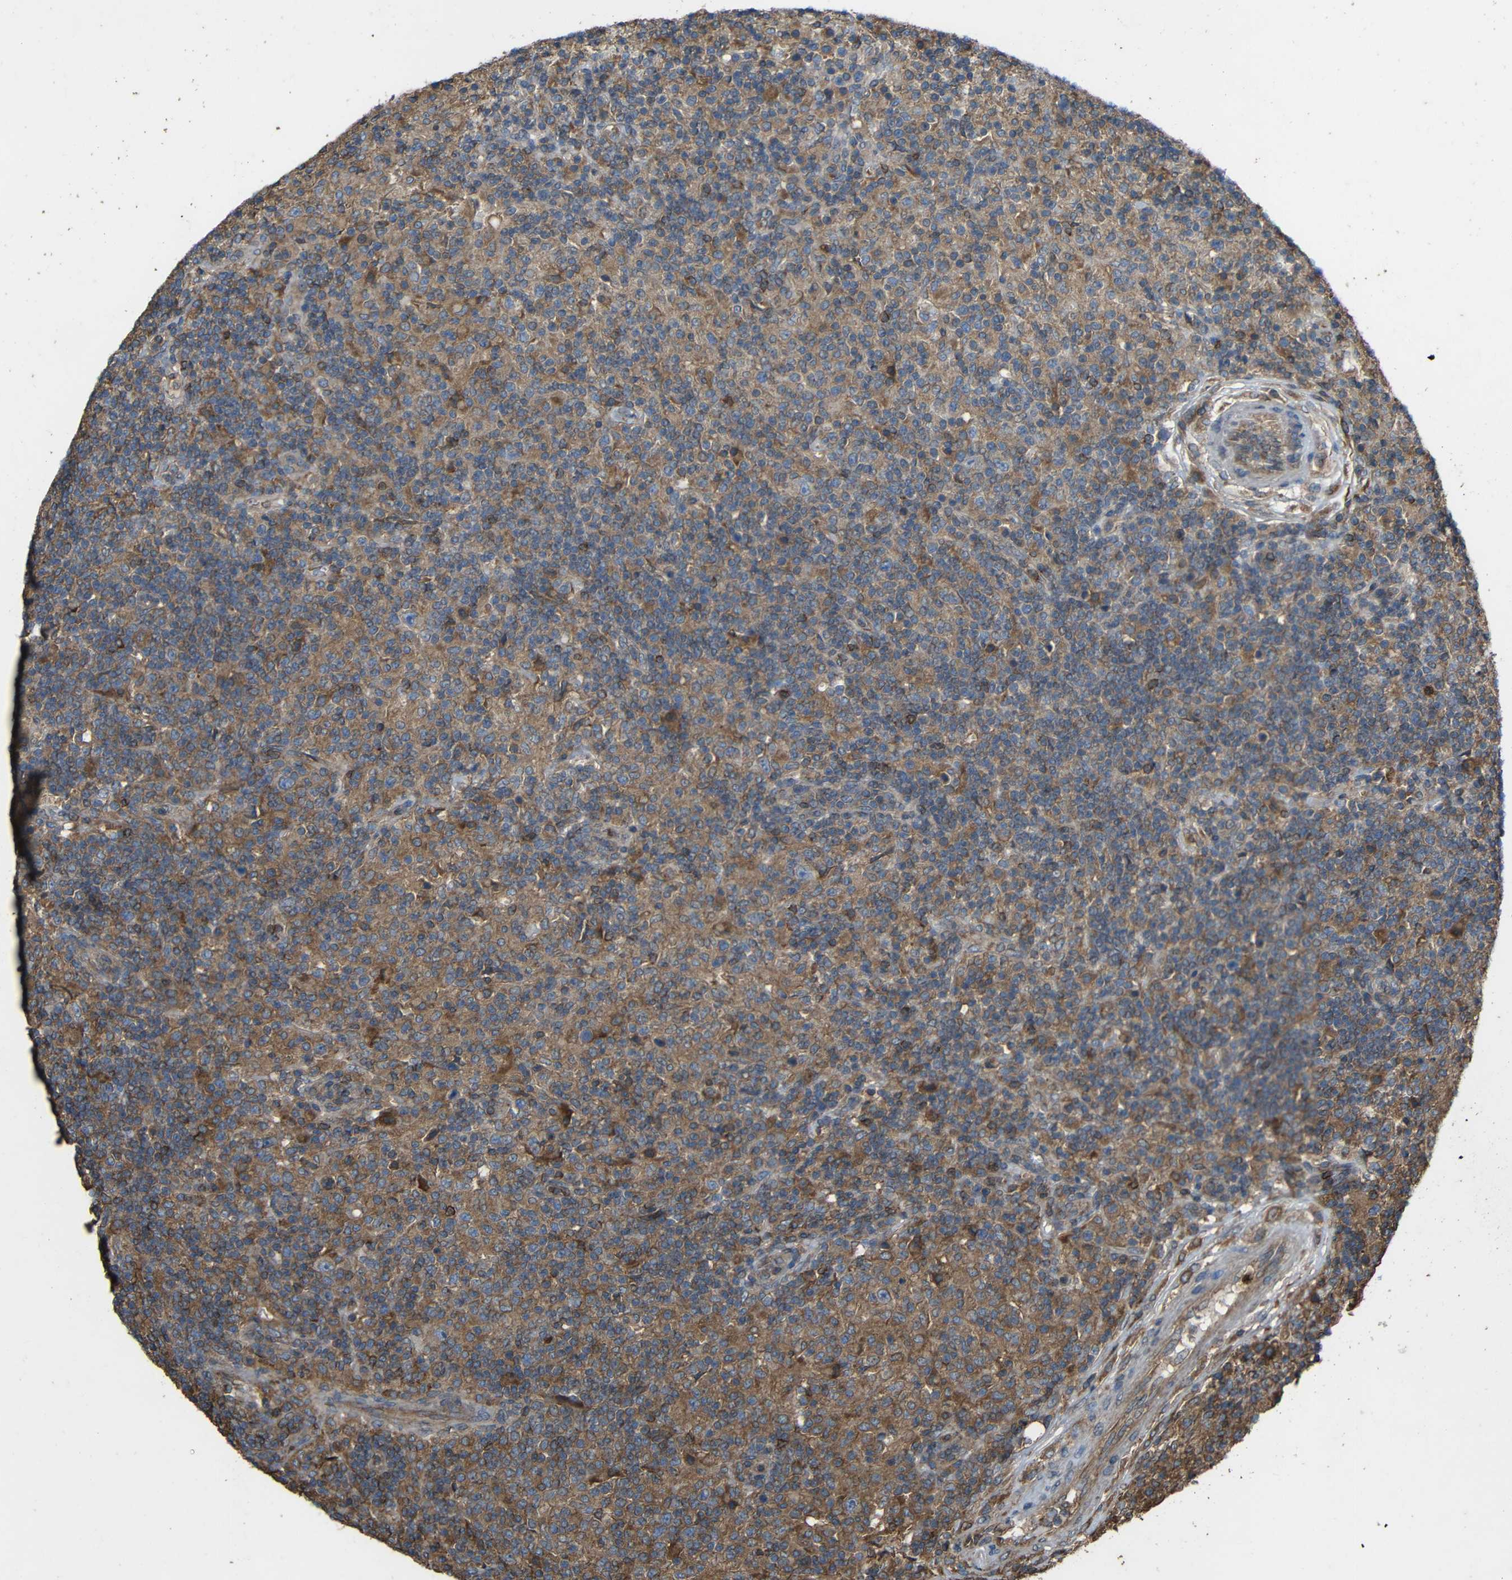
{"staining": {"intensity": "weak", "quantity": ">75%", "location": "cytoplasmic/membranous"}, "tissue": "lymphoma", "cell_type": "Tumor cells", "image_type": "cancer", "snomed": [{"axis": "morphology", "description": "Hodgkin's disease, NOS"}, {"axis": "topography", "description": "Lymph node"}], "caption": "IHC staining of lymphoma, which displays low levels of weak cytoplasmic/membranous expression in about >75% of tumor cells indicating weak cytoplasmic/membranous protein positivity. The staining was performed using DAB (3,3'-diaminobenzidine) (brown) for protein detection and nuclei were counterstained in hematoxylin (blue).", "gene": "TREM2", "patient": {"sex": "male", "age": 70}}